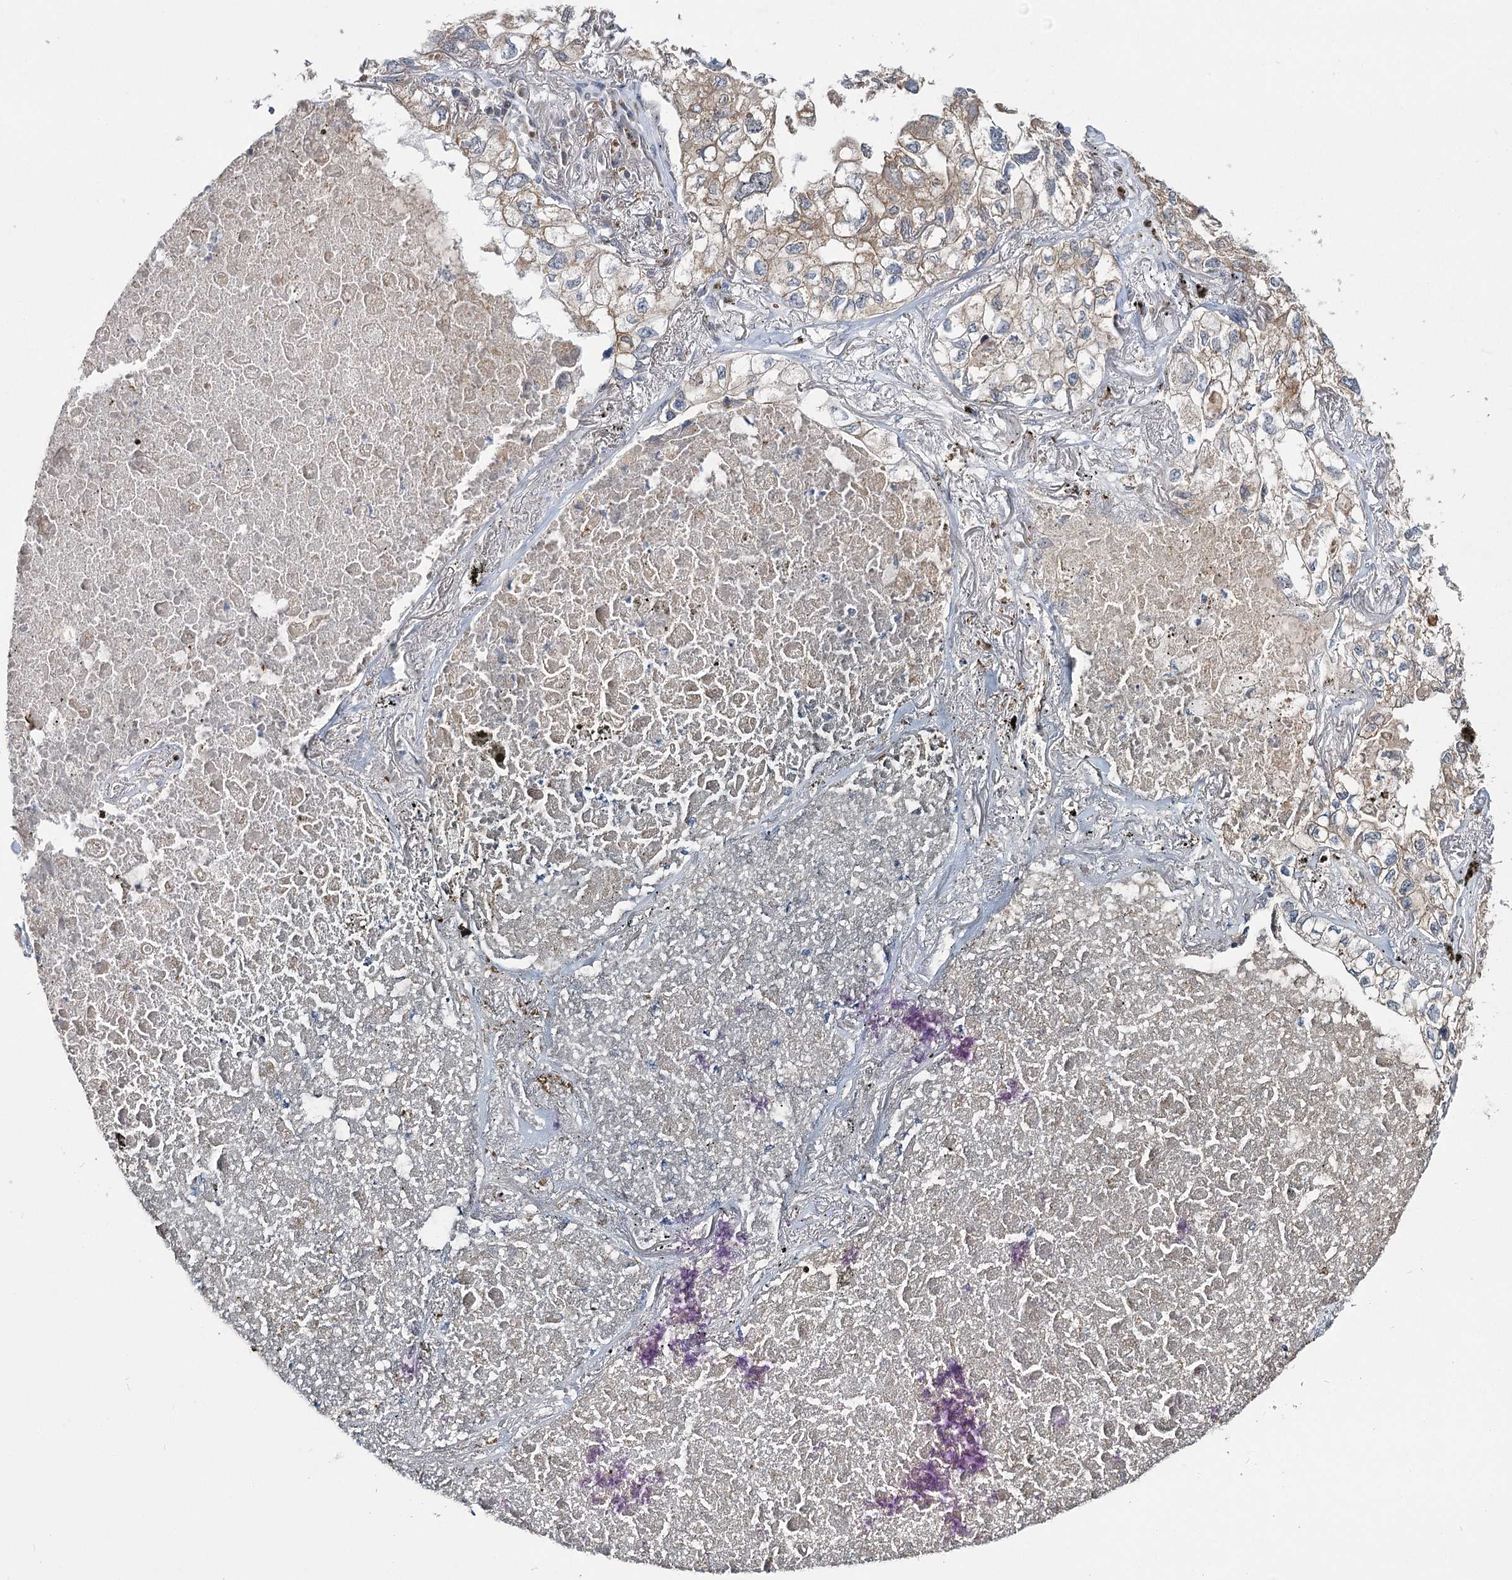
{"staining": {"intensity": "weak", "quantity": "<25%", "location": "cytoplasmic/membranous"}, "tissue": "lung cancer", "cell_type": "Tumor cells", "image_type": "cancer", "snomed": [{"axis": "morphology", "description": "Adenocarcinoma, NOS"}, {"axis": "topography", "description": "Lung"}], "caption": "Adenocarcinoma (lung) stained for a protein using immunohistochemistry (IHC) displays no staining tumor cells.", "gene": "NSMCE4A", "patient": {"sex": "male", "age": 65}}